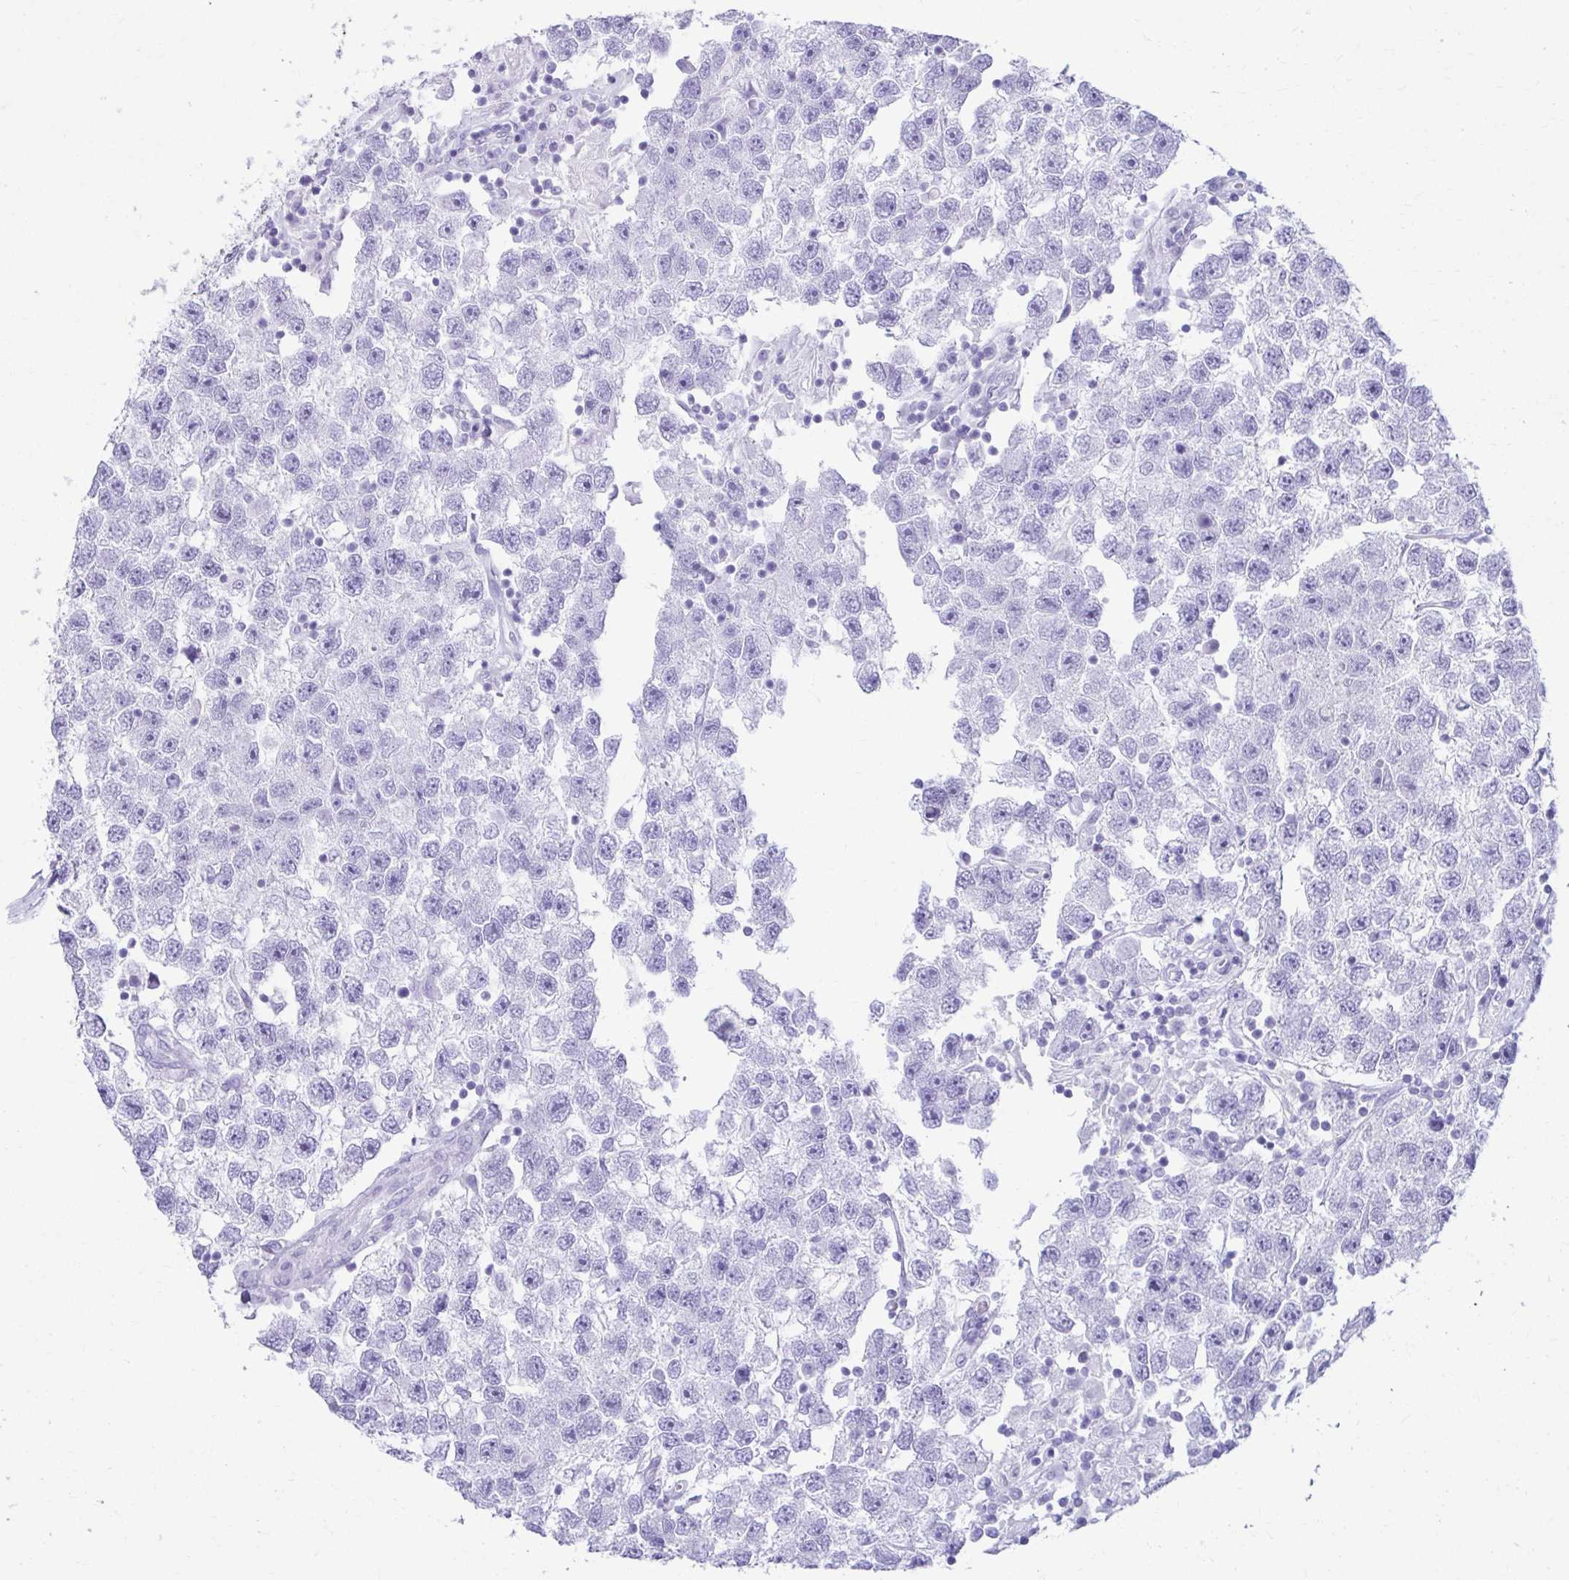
{"staining": {"intensity": "negative", "quantity": "none", "location": "none"}, "tissue": "testis cancer", "cell_type": "Tumor cells", "image_type": "cancer", "snomed": [{"axis": "morphology", "description": "Seminoma, NOS"}, {"axis": "topography", "description": "Testis"}], "caption": "Testis seminoma was stained to show a protein in brown. There is no significant expression in tumor cells.", "gene": "ATP4B", "patient": {"sex": "male", "age": 26}}